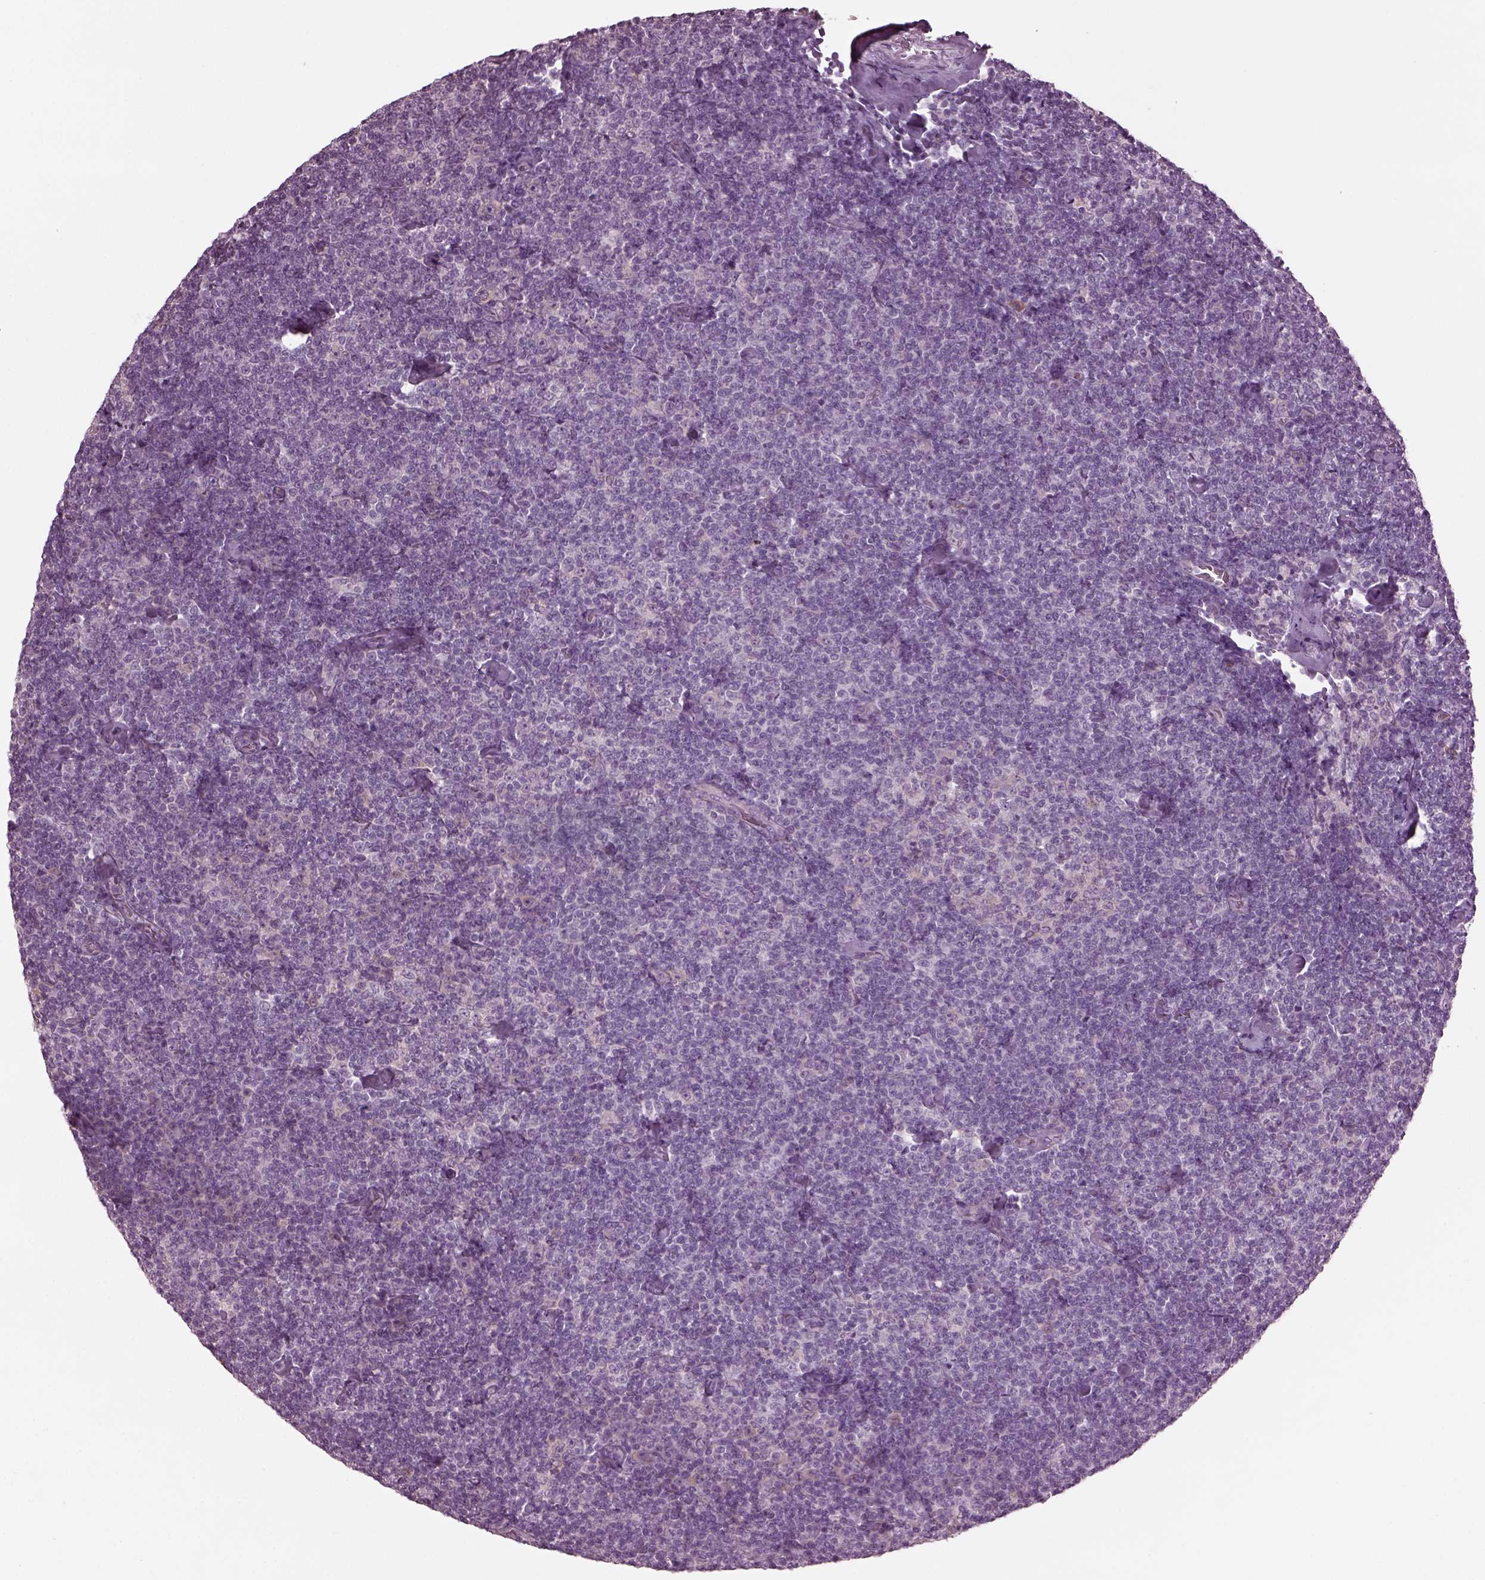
{"staining": {"intensity": "negative", "quantity": "none", "location": "none"}, "tissue": "lymphoma", "cell_type": "Tumor cells", "image_type": "cancer", "snomed": [{"axis": "morphology", "description": "Malignant lymphoma, non-Hodgkin's type, Low grade"}, {"axis": "topography", "description": "Lymph node"}], "caption": "IHC photomicrograph of malignant lymphoma, non-Hodgkin's type (low-grade) stained for a protein (brown), which shows no expression in tumor cells. (DAB IHC with hematoxylin counter stain).", "gene": "CABP5", "patient": {"sex": "male", "age": 81}}